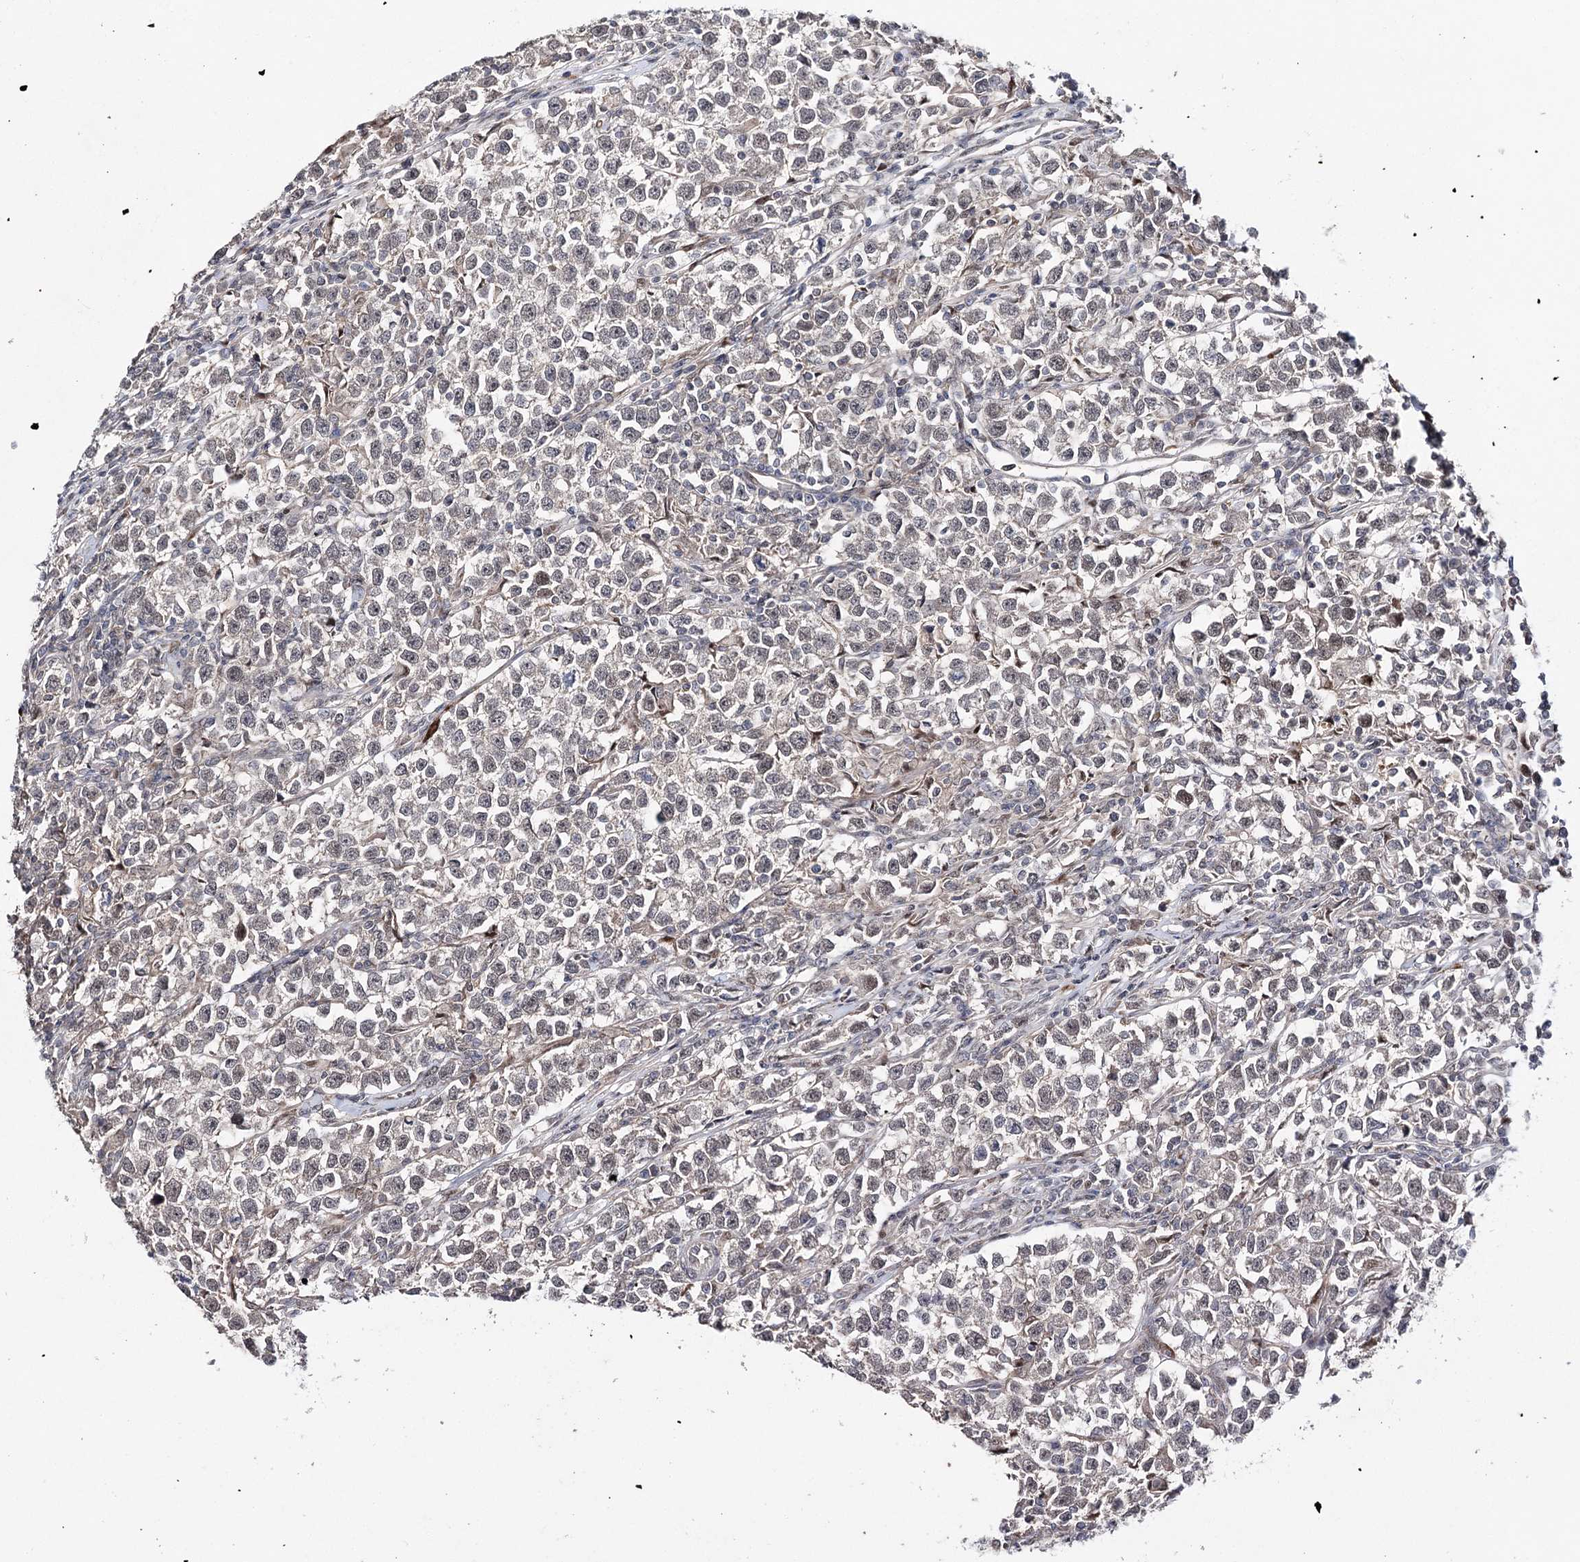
{"staining": {"intensity": "weak", "quantity": "<25%", "location": "nuclear"}, "tissue": "testis cancer", "cell_type": "Tumor cells", "image_type": "cancer", "snomed": [{"axis": "morphology", "description": "Normal tissue, NOS"}, {"axis": "morphology", "description": "Seminoma, NOS"}, {"axis": "topography", "description": "Testis"}], "caption": "IHC micrograph of neoplastic tissue: testis cancer (seminoma) stained with DAB shows no significant protein expression in tumor cells.", "gene": "HSD11B2", "patient": {"sex": "male", "age": 43}}